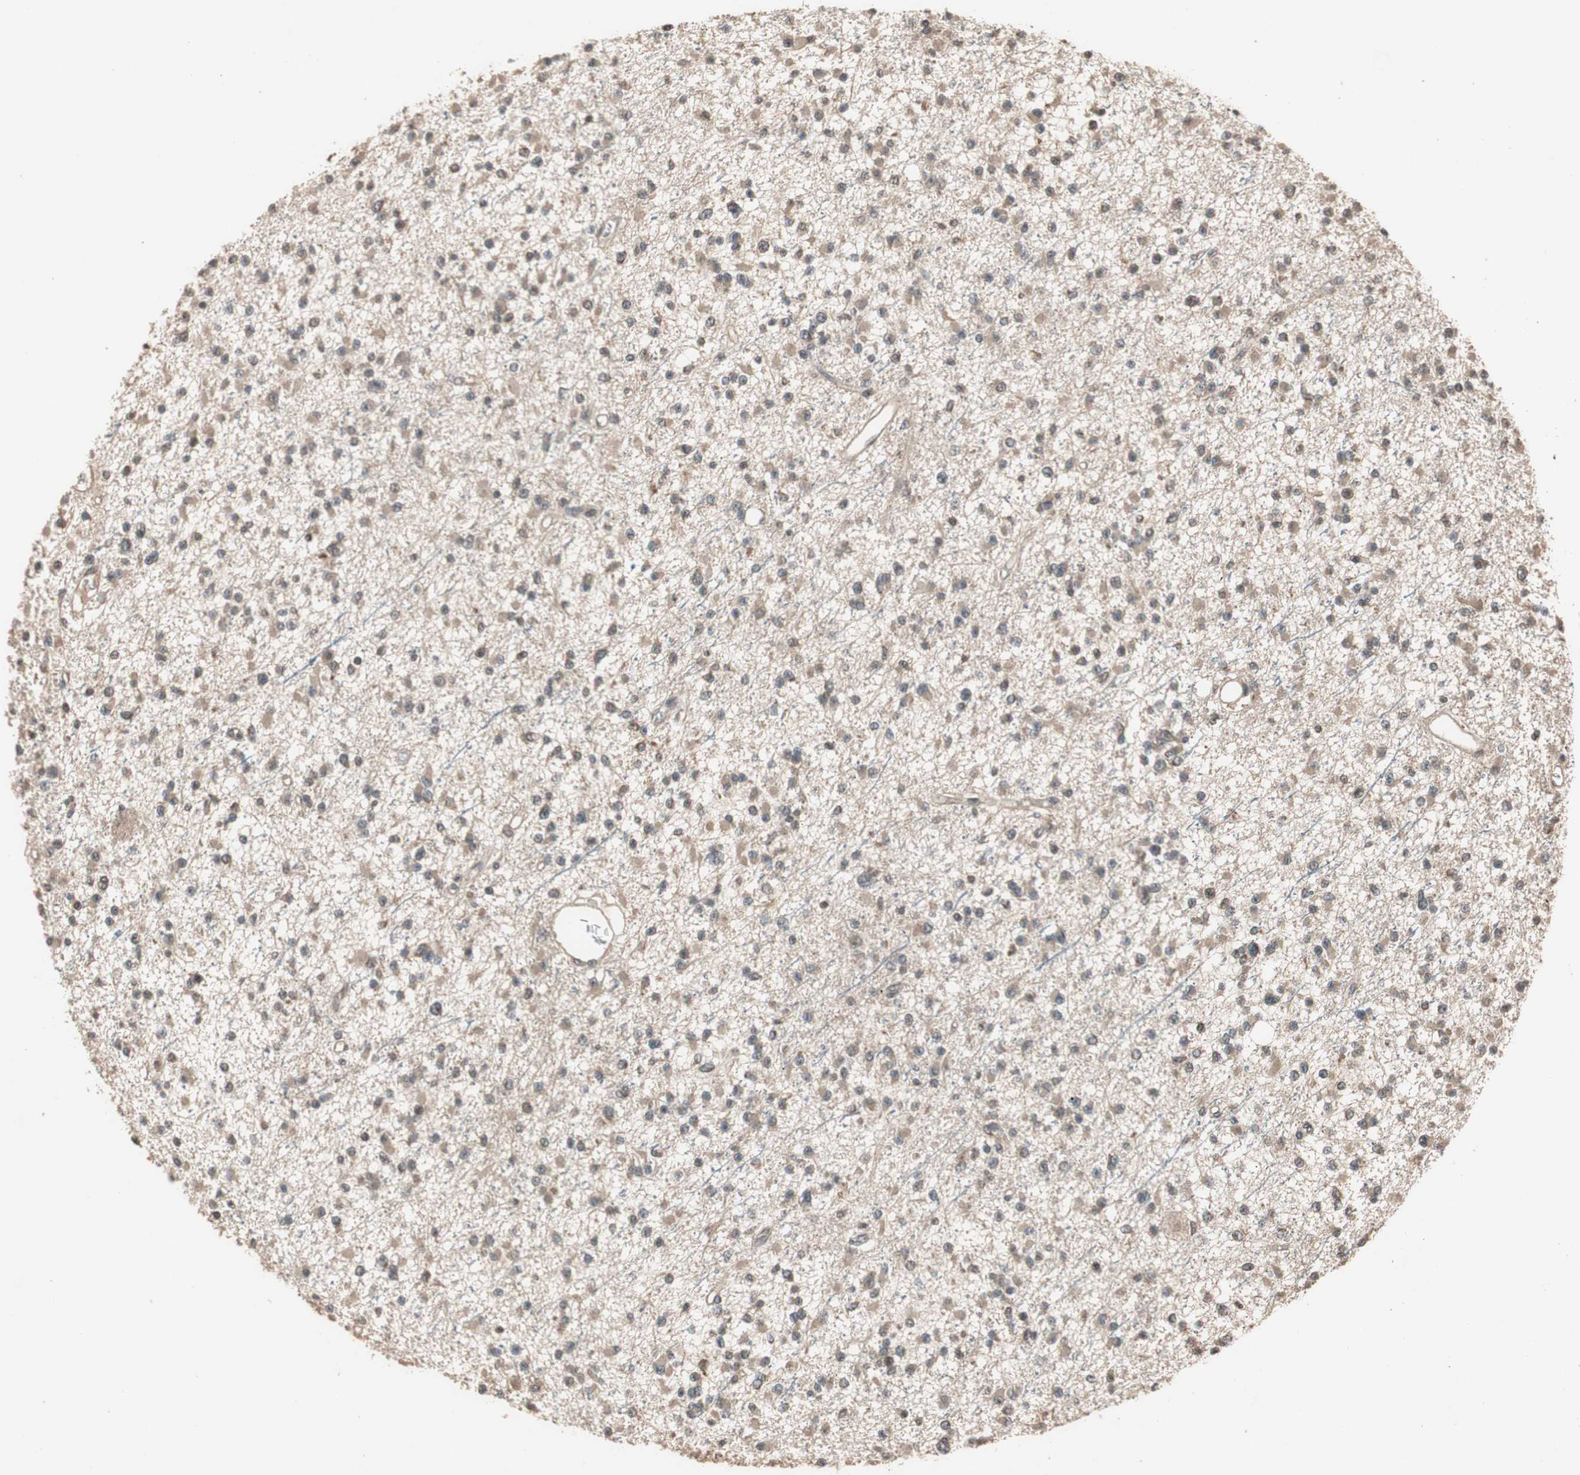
{"staining": {"intensity": "moderate", "quantity": ">75%", "location": "cytoplasmic/membranous"}, "tissue": "glioma", "cell_type": "Tumor cells", "image_type": "cancer", "snomed": [{"axis": "morphology", "description": "Glioma, malignant, Low grade"}, {"axis": "topography", "description": "Brain"}], "caption": "Human low-grade glioma (malignant) stained for a protein (brown) shows moderate cytoplasmic/membranous positive positivity in approximately >75% of tumor cells.", "gene": "TMEM230", "patient": {"sex": "female", "age": 22}}